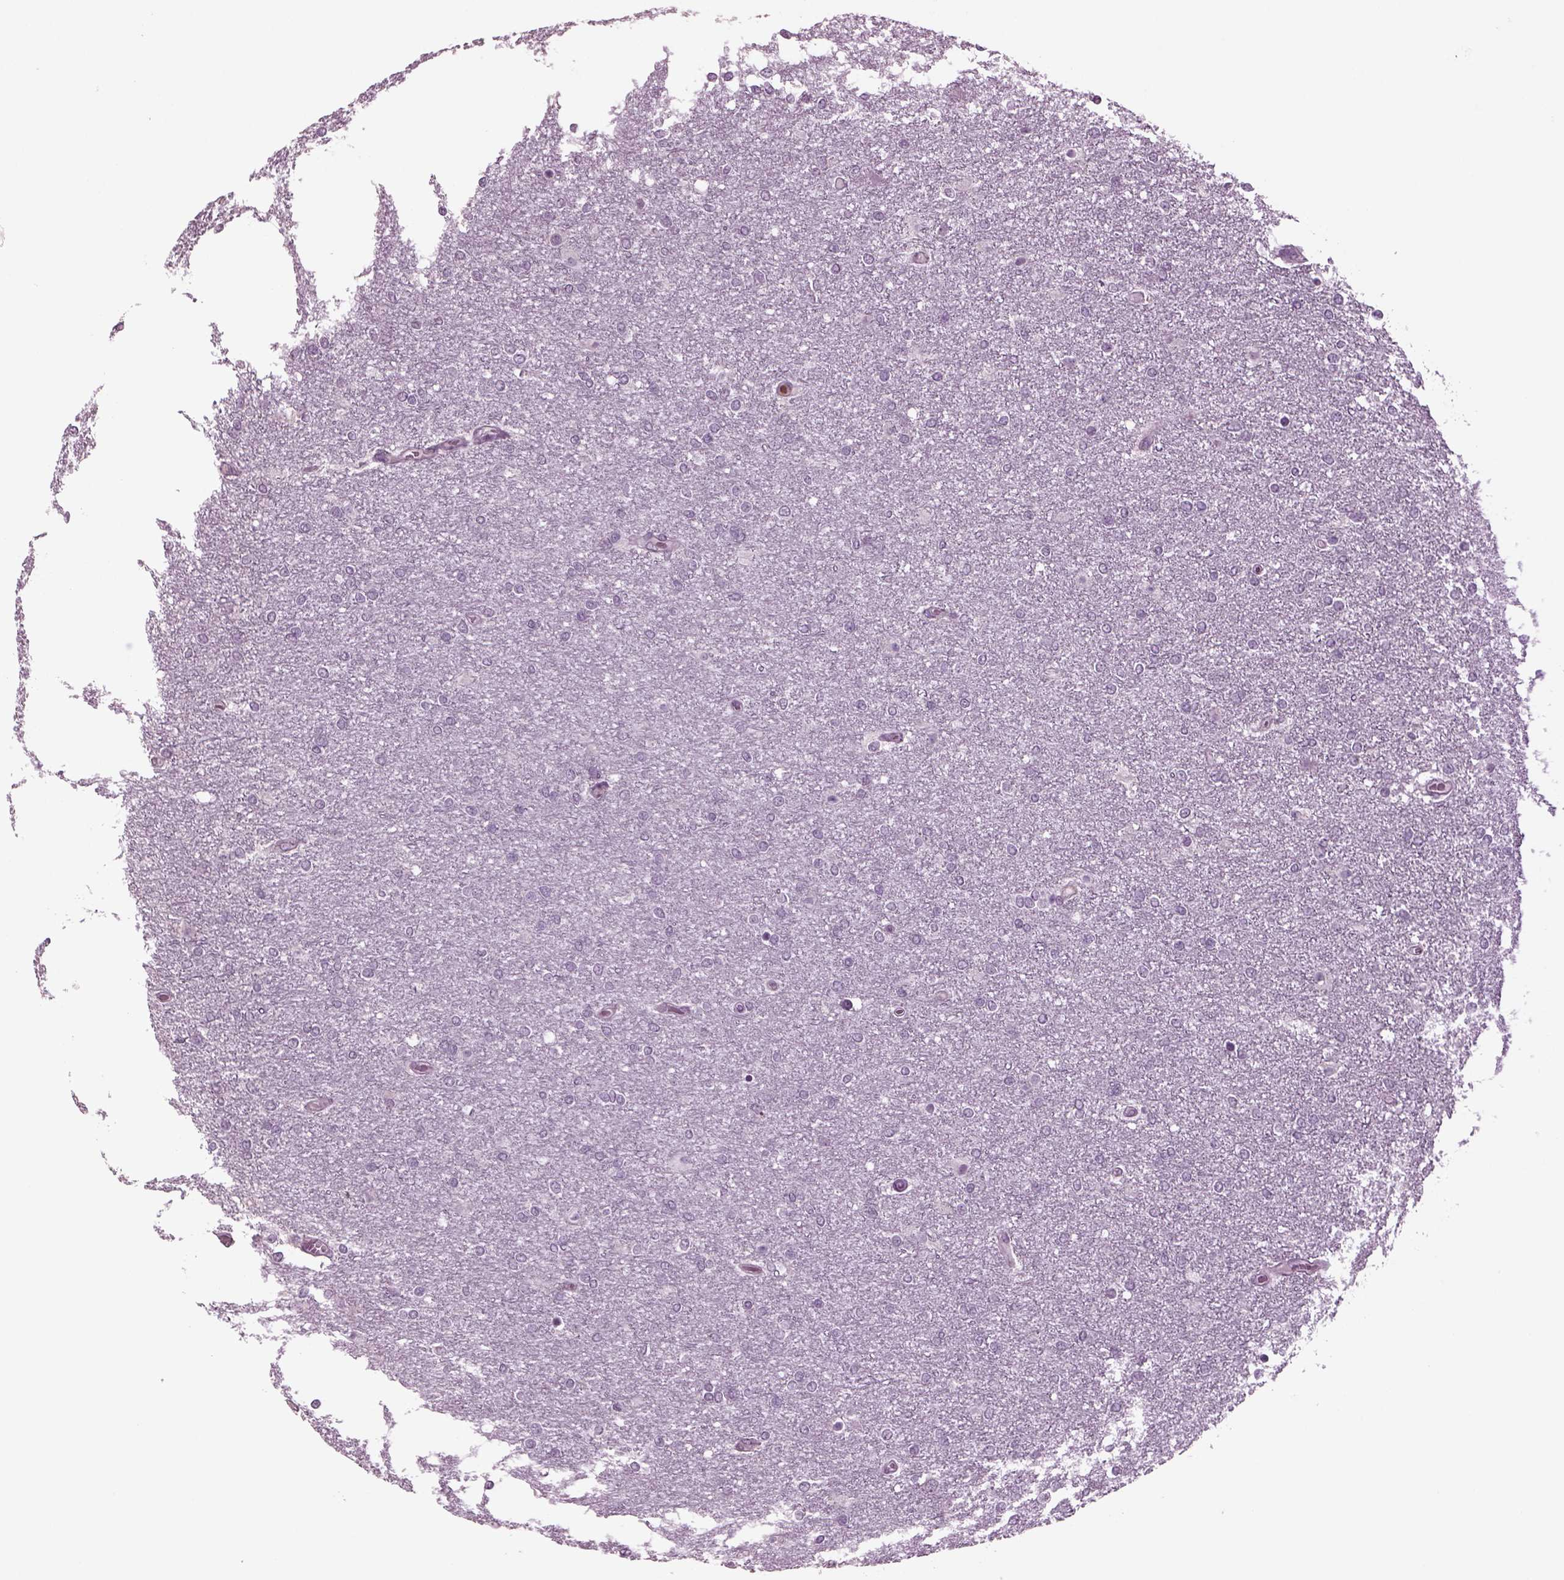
{"staining": {"intensity": "negative", "quantity": "none", "location": "none"}, "tissue": "glioma", "cell_type": "Tumor cells", "image_type": "cancer", "snomed": [{"axis": "morphology", "description": "Glioma, malignant, High grade"}, {"axis": "topography", "description": "Brain"}], "caption": "Immunohistochemistry (IHC) of high-grade glioma (malignant) exhibits no staining in tumor cells.", "gene": "ODF3", "patient": {"sex": "female", "age": 61}}